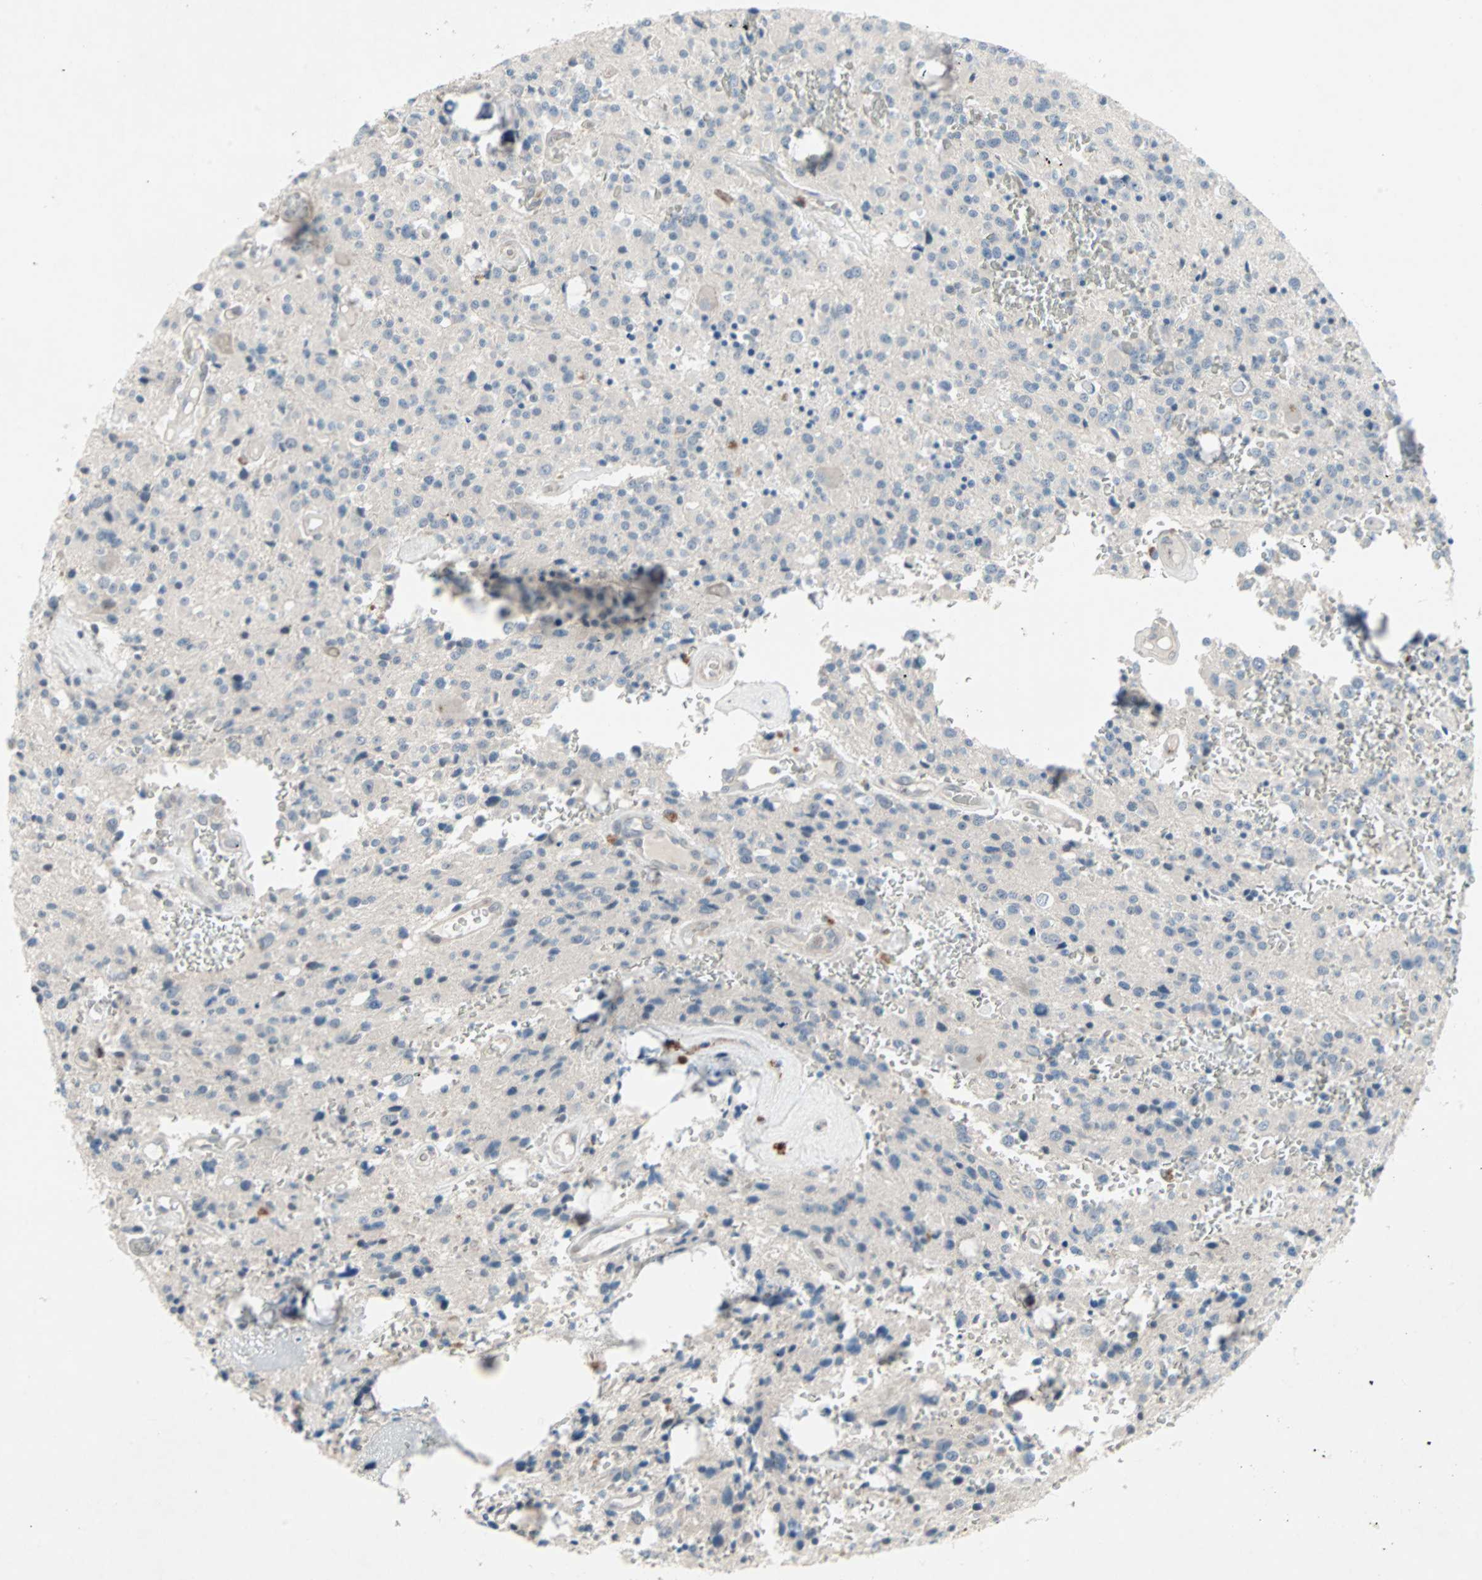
{"staining": {"intensity": "negative", "quantity": "none", "location": "none"}, "tissue": "glioma", "cell_type": "Tumor cells", "image_type": "cancer", "snomed": [{"axis": "morphology", "description": "Glioma, malignant, Low grade"}, {"axis": "topography", "description": "Brain"}], "caption": "IHC of human glioma exhibits no staining in tumor cells.", "gene": "CAND2", "patient": {"sex": "male", "age": 58}}